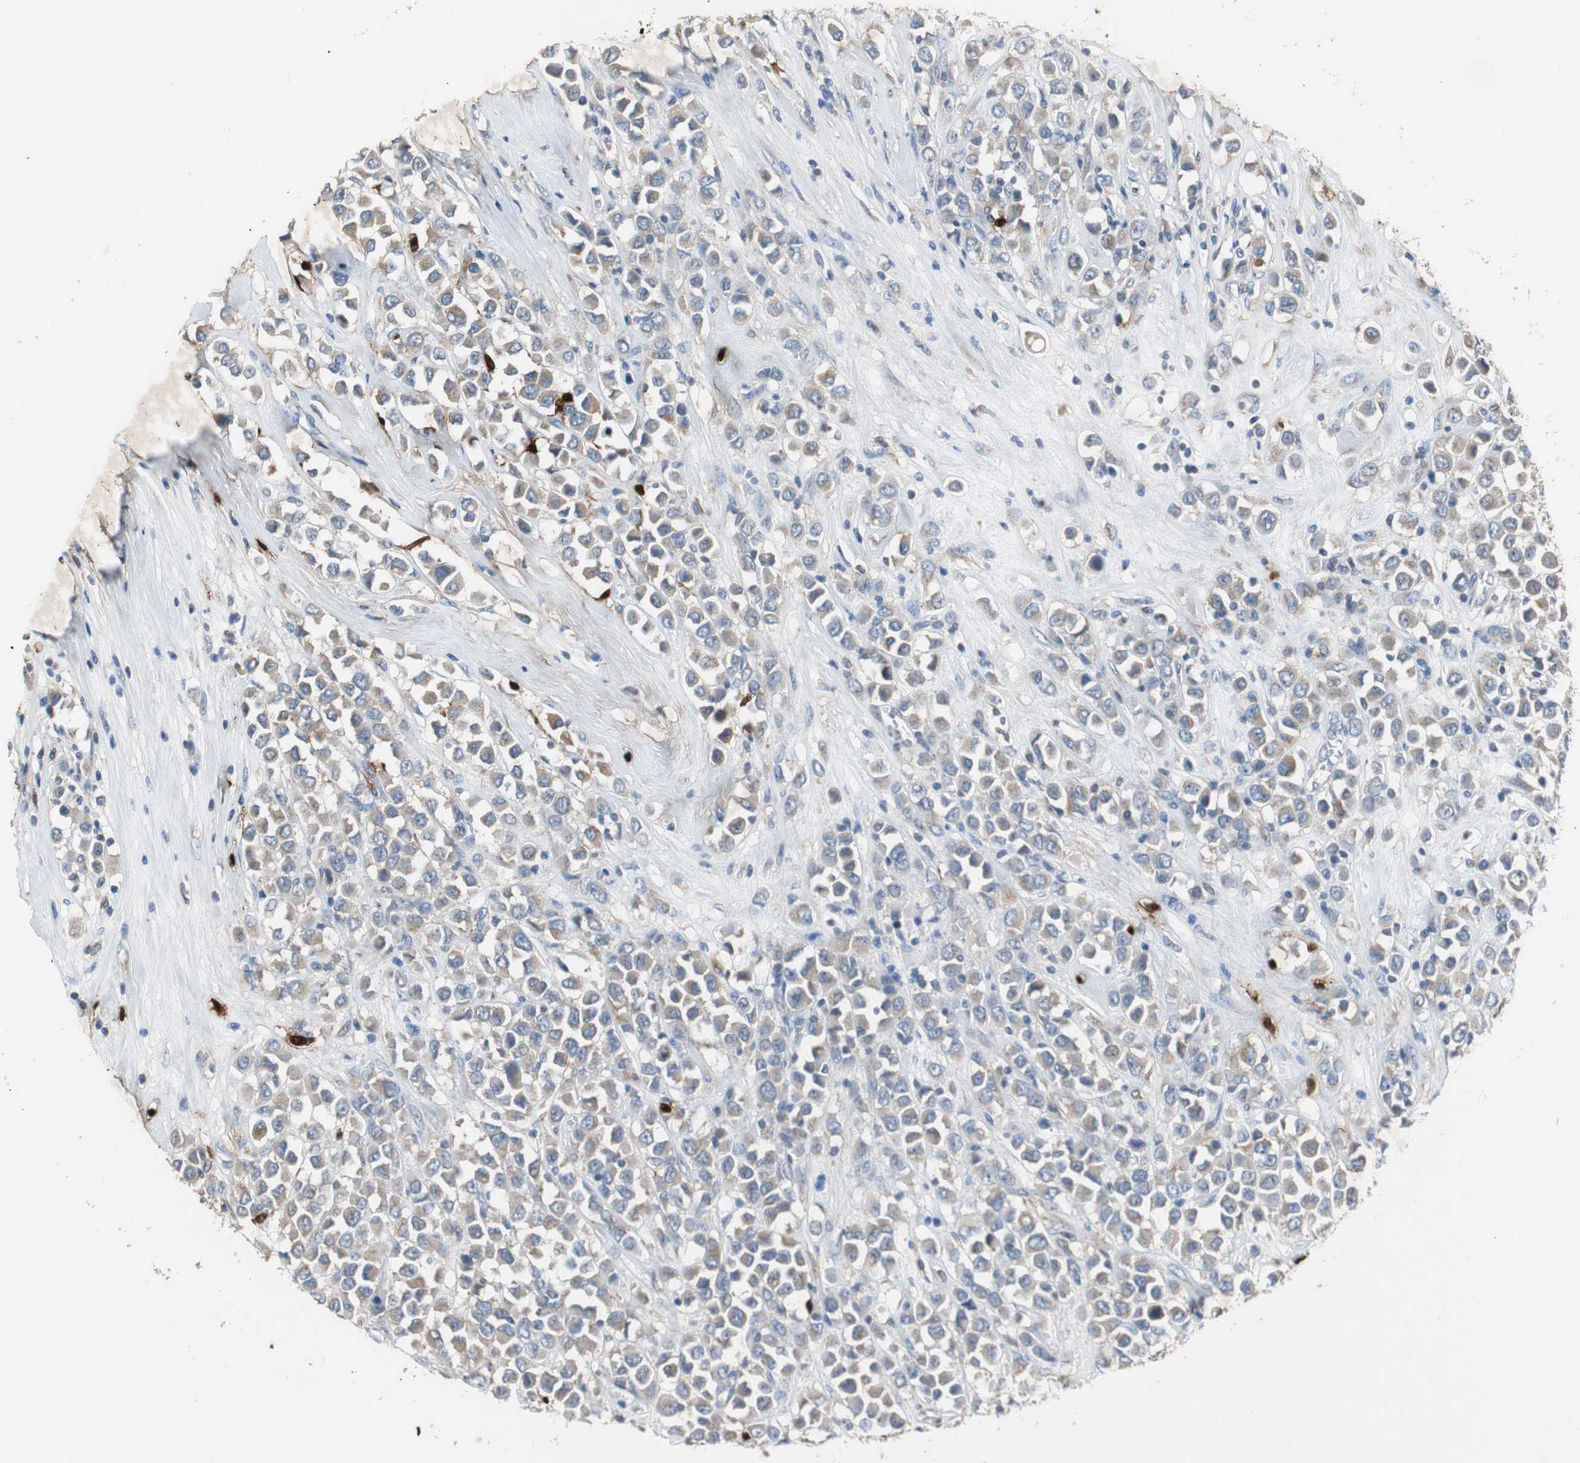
{"staining": {"intensity": "moderate", "quantity": ">75%", "location": "cytoplasmic/membranous"}, "tissue": "breast cancer", "cell_type": "Tumor cells", "image_type": "cancer", "snomed": [{"axis": "morphology", "description": "Duct carcinoma"}, {"axis": "topography", "description": "Breast"}], "caption": "Approximately >75% of tumor cells in breast cancer show moderate cytoplasmic/membranous protein staining as visualized by brown immunohistochemical staining.", "gene": "CALB2", "patient": {"sex": "female", "age": 61}}